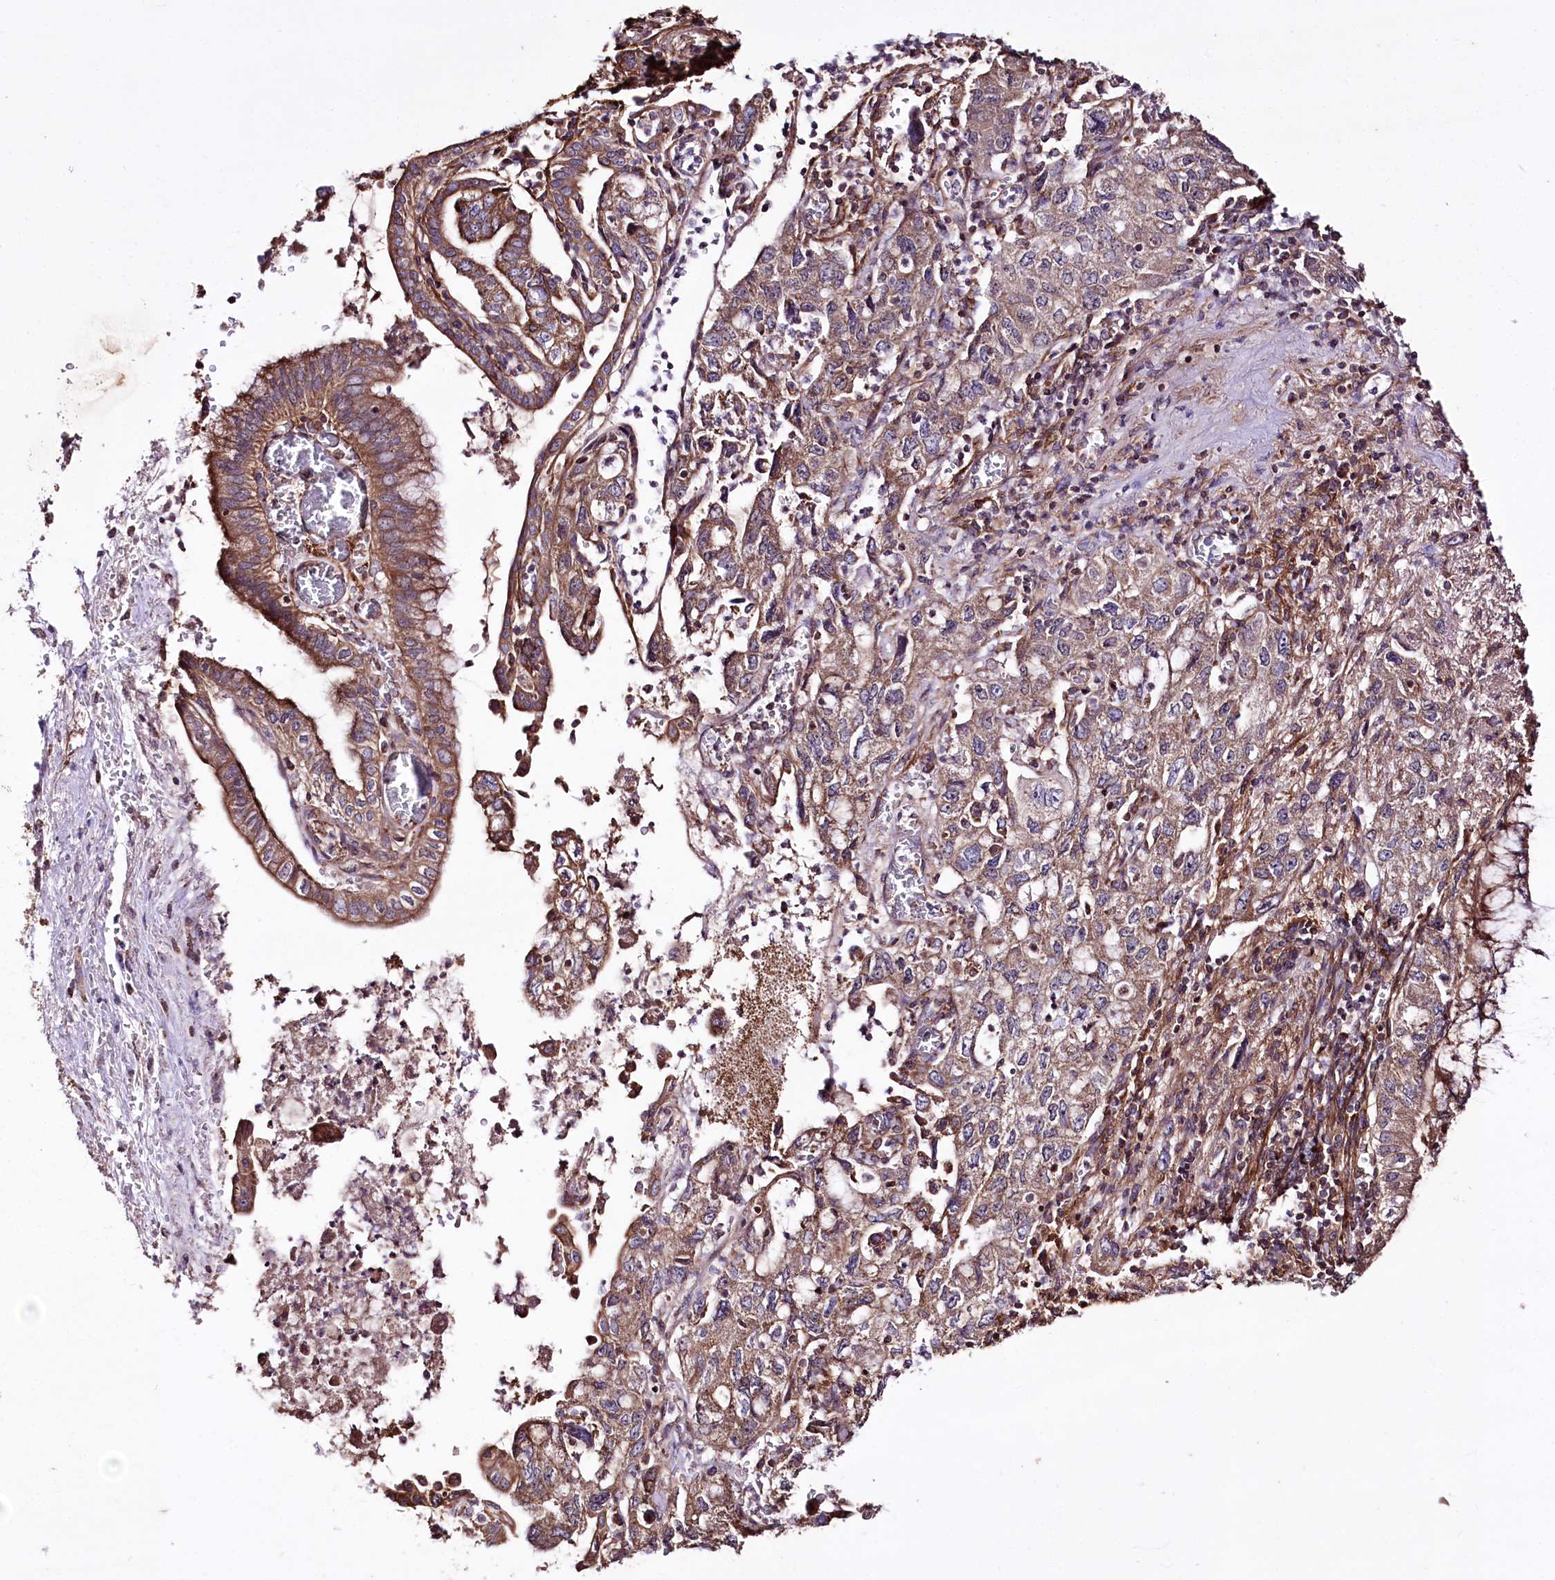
{"staining": {"intensity": "moderate", "quantity": ">75%", "location": "cytoplasmic/membranous"}, "tissue": "pancreatic cancer", "cell_type": "Tumor cells", "image_type": "cancer", "snomed": [{"axis": "morphology", "description": "Adenocarcinoma, NOS"}, {"axis": "topography", "description": "Pancreas"}], "caption": "Pancreatic cancer stained with a protein marker displays moderate staining in tumor cells.", "gene": "WWC1", "patient": {"sex": "female", "age": 73}}